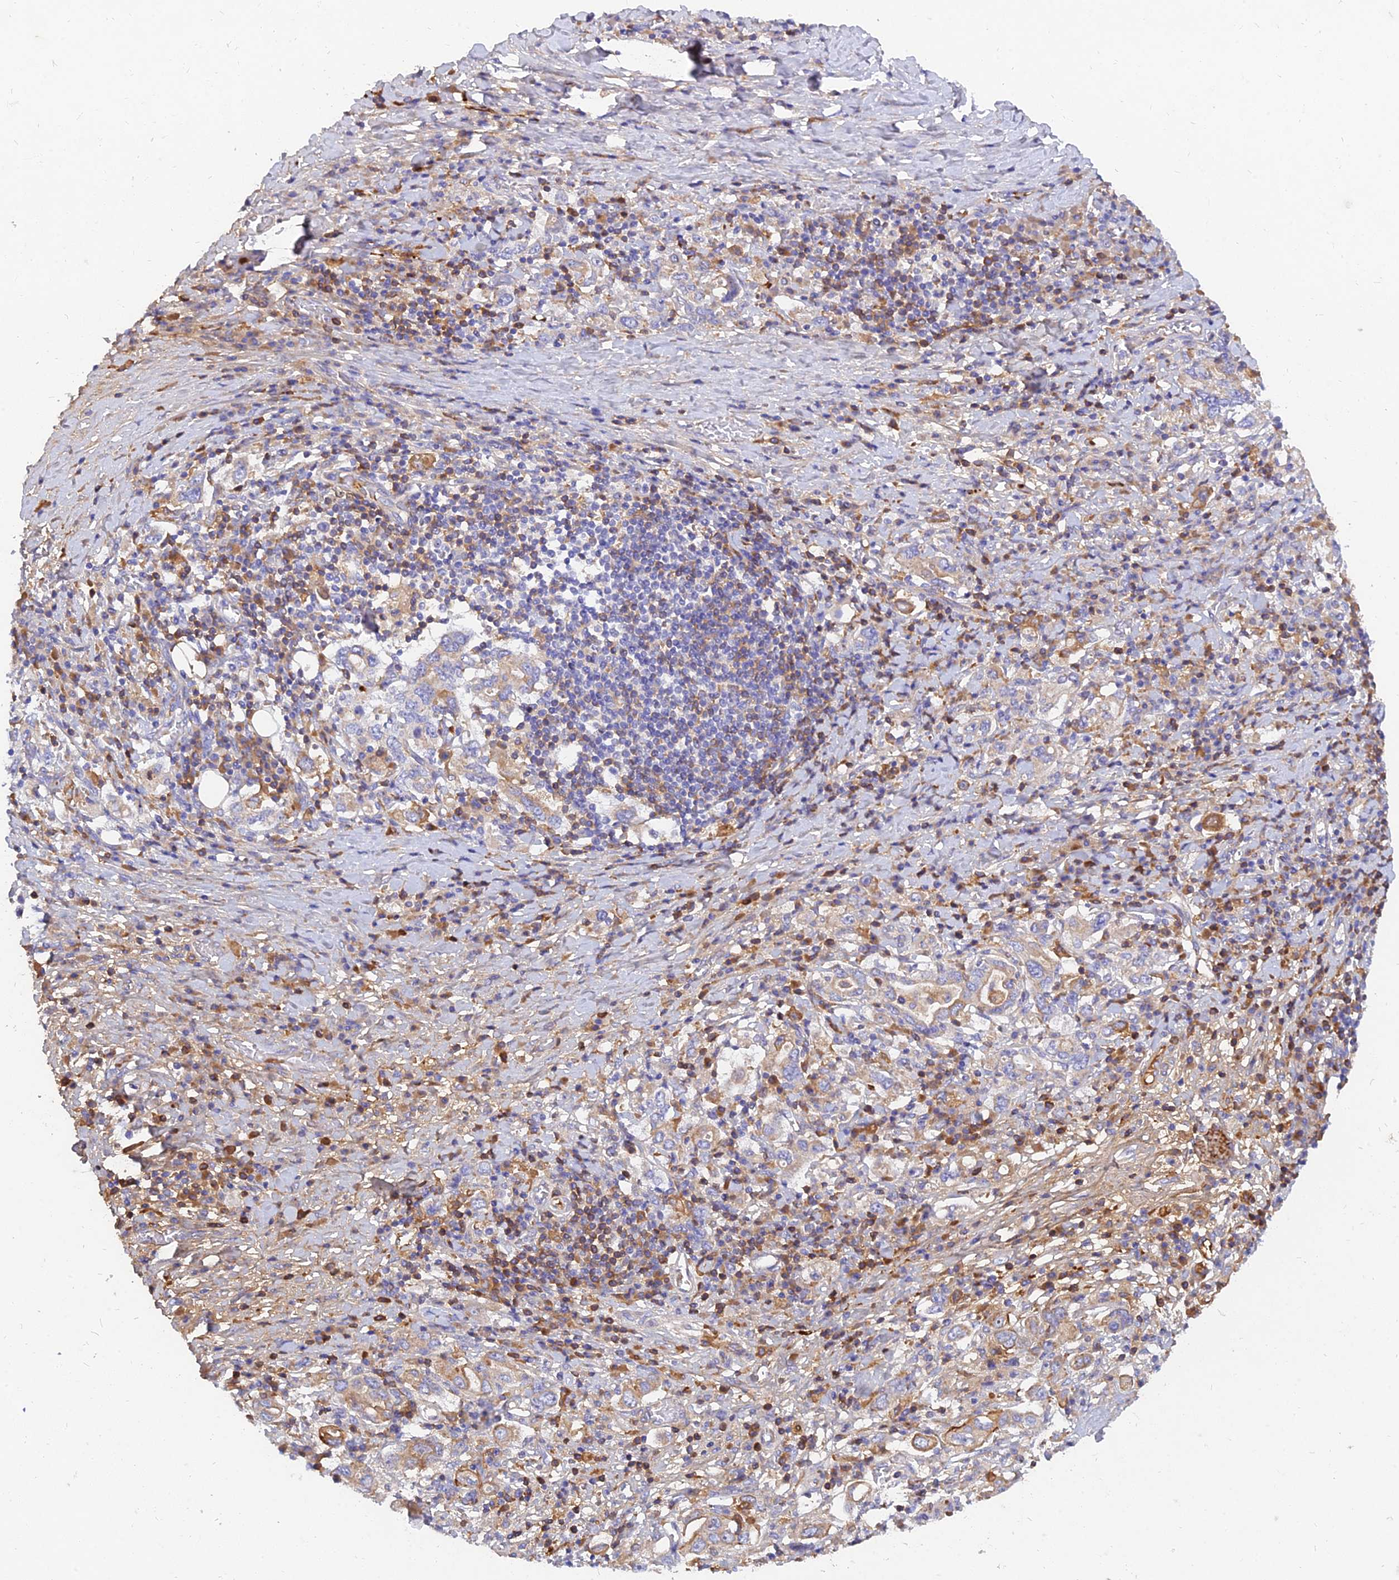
{"staining": {"intensity": "moderate", "quantity": "<25%", "location": "cytoplasmic/membranous"}, "tissue": "stomach cancer", "cell_type": "Tumor cells", "image_type": "cancer", "snomed": [{"axis": "morphology", "description": "Adenocarcinoma, NOS"}, {"axis": "topography", "description": "Stomach, upper"}, {"axis": "topography", "description": "Stomach"}], "caption": "Protein analysis of stomach adenocarcinoma tissue exhibits moderate cytoplasmic/membranous staining in approximately <25% of tumor cells. The staining was performed using DAB, with brown indicating positive protein expression. Nuclei are stained blue with hematoxylin.", "gene": "MROH1", "patient": {"sex": "male", "age": 62}}